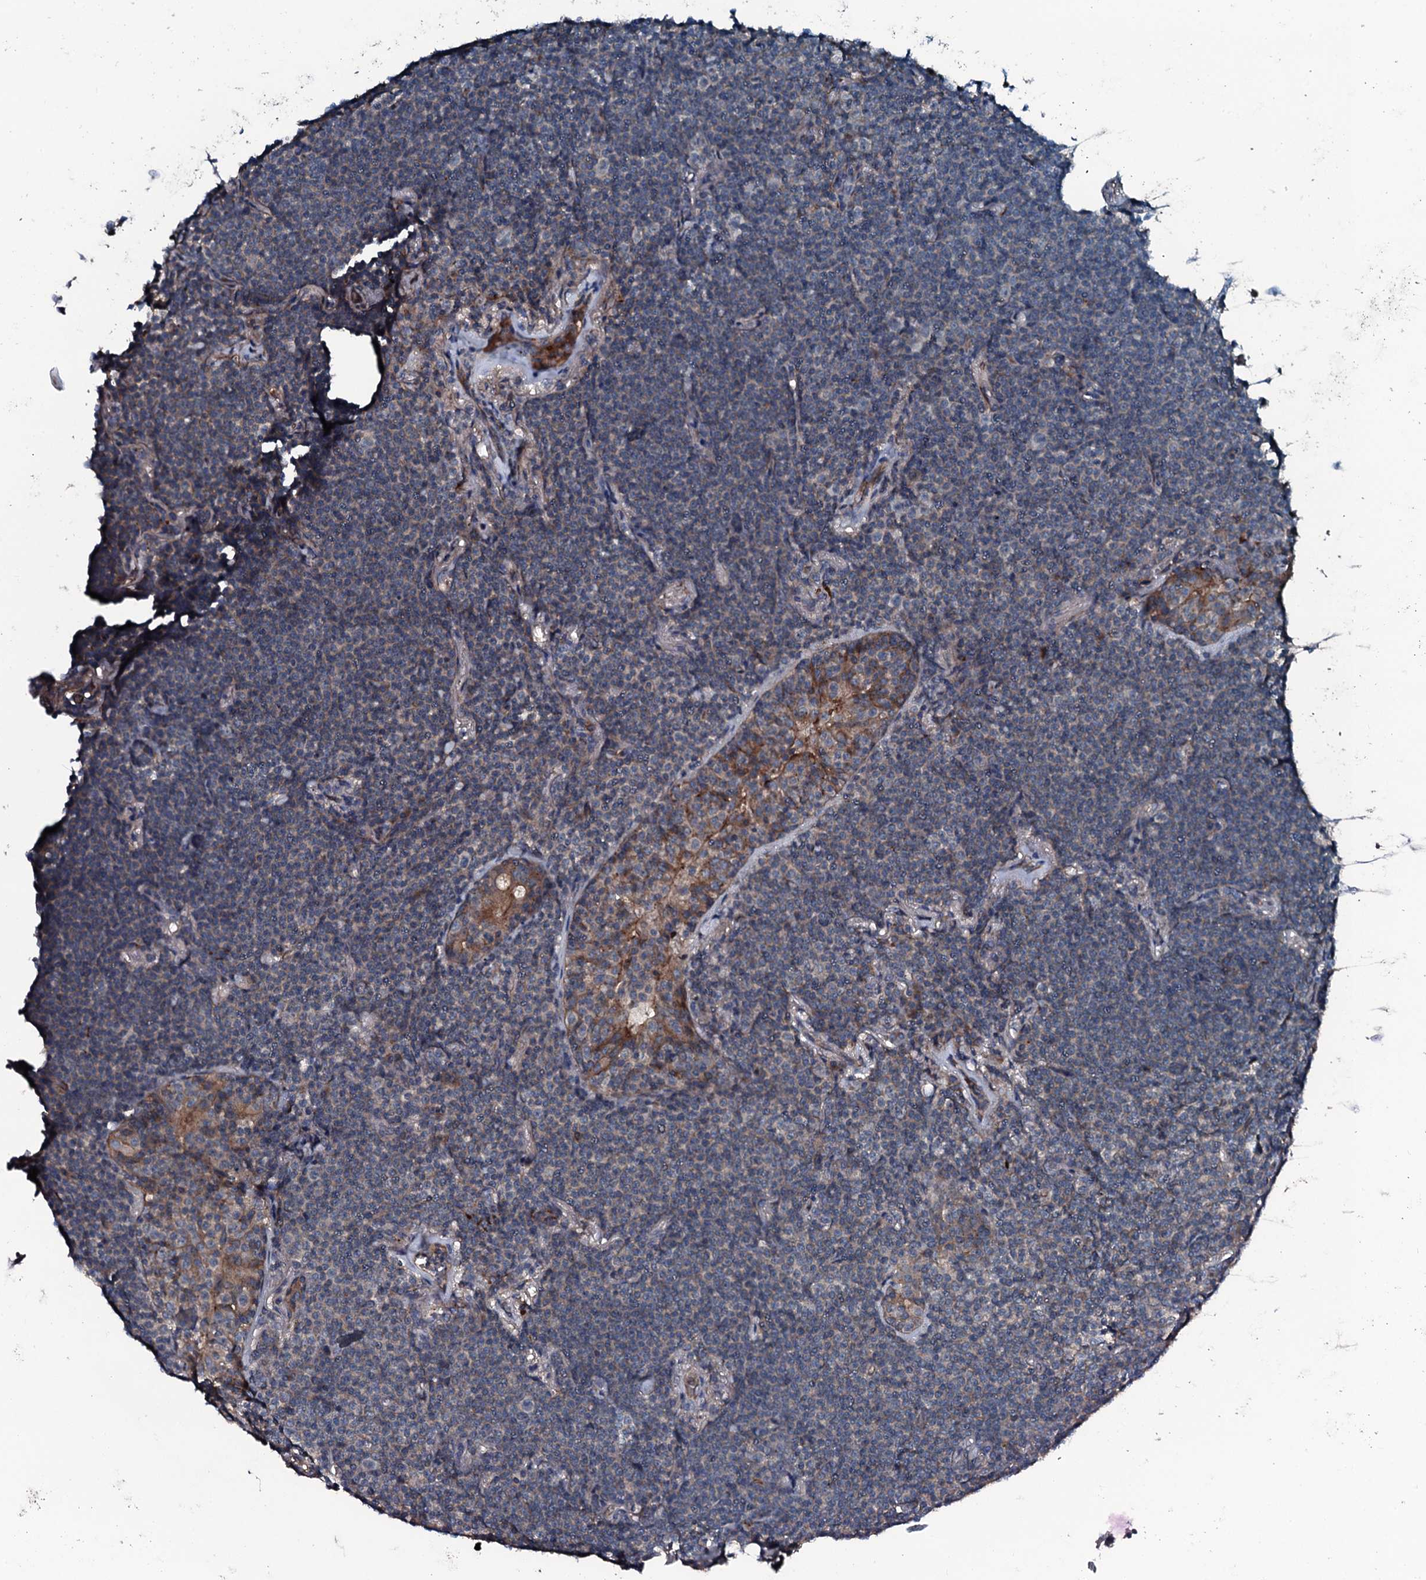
{"staining": {"intensity": "negative", "quantity": "none", "location": "none"}, "tissue": "lymphoma", "cell_type": "Tumor cells", "image_type": "cancer", "snomed": [{"axis": "morphology", "description": "Malignant lymphoma, non-Hodgkin's type, Low grade"}, {"axis": "topography", "description": "Lung"}], "caption": "Tumor cells are negative for brown protein staining in lymphoma.", "gene": "TRIM7", "patient": {"sex": "female", "age": 71}}